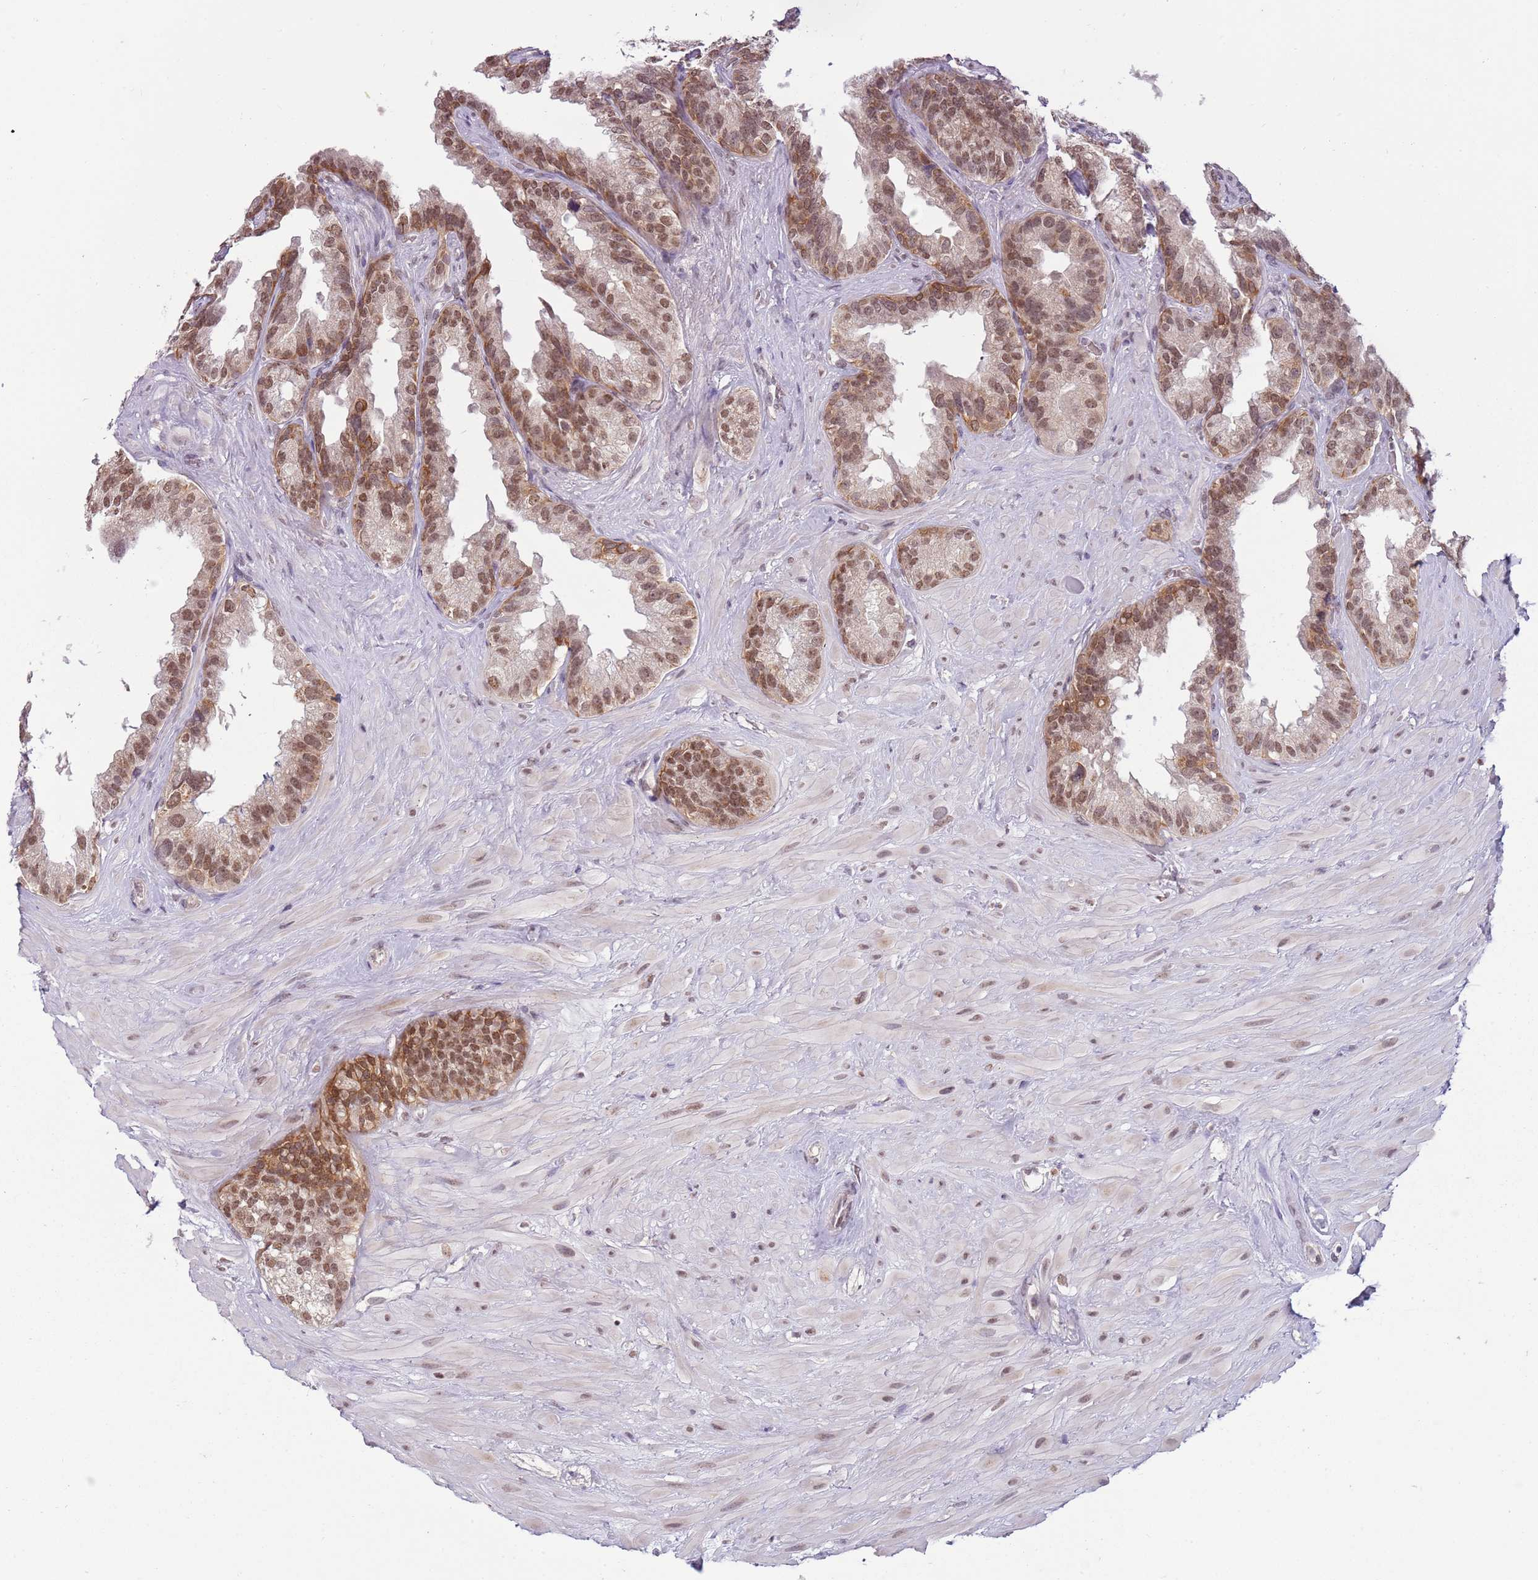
{"staining": {"intensity": "moderate", "quantity": "25%-75%", "location": "nuclear"}, "tissue": "seminal vesicle", "cell_type": "Glandular cells", "image_type": "normal", "snomed": [{"axis": "morphology", "description": "Normal tissue, NOS"}, {"axis": "topography", "description": "Seminal veicle"}], "caption": "The histopathology image demonstrates immunohistochemical staining of benign seminal vesicle. There is moderate nuclear staining is present in approximately 25%-75% of glandular cells. (Brightfield microscopy of DAB IHC at high magnification).", "gene": "FAM120AOS", "patient": {"sex": "male", "age": 80}}